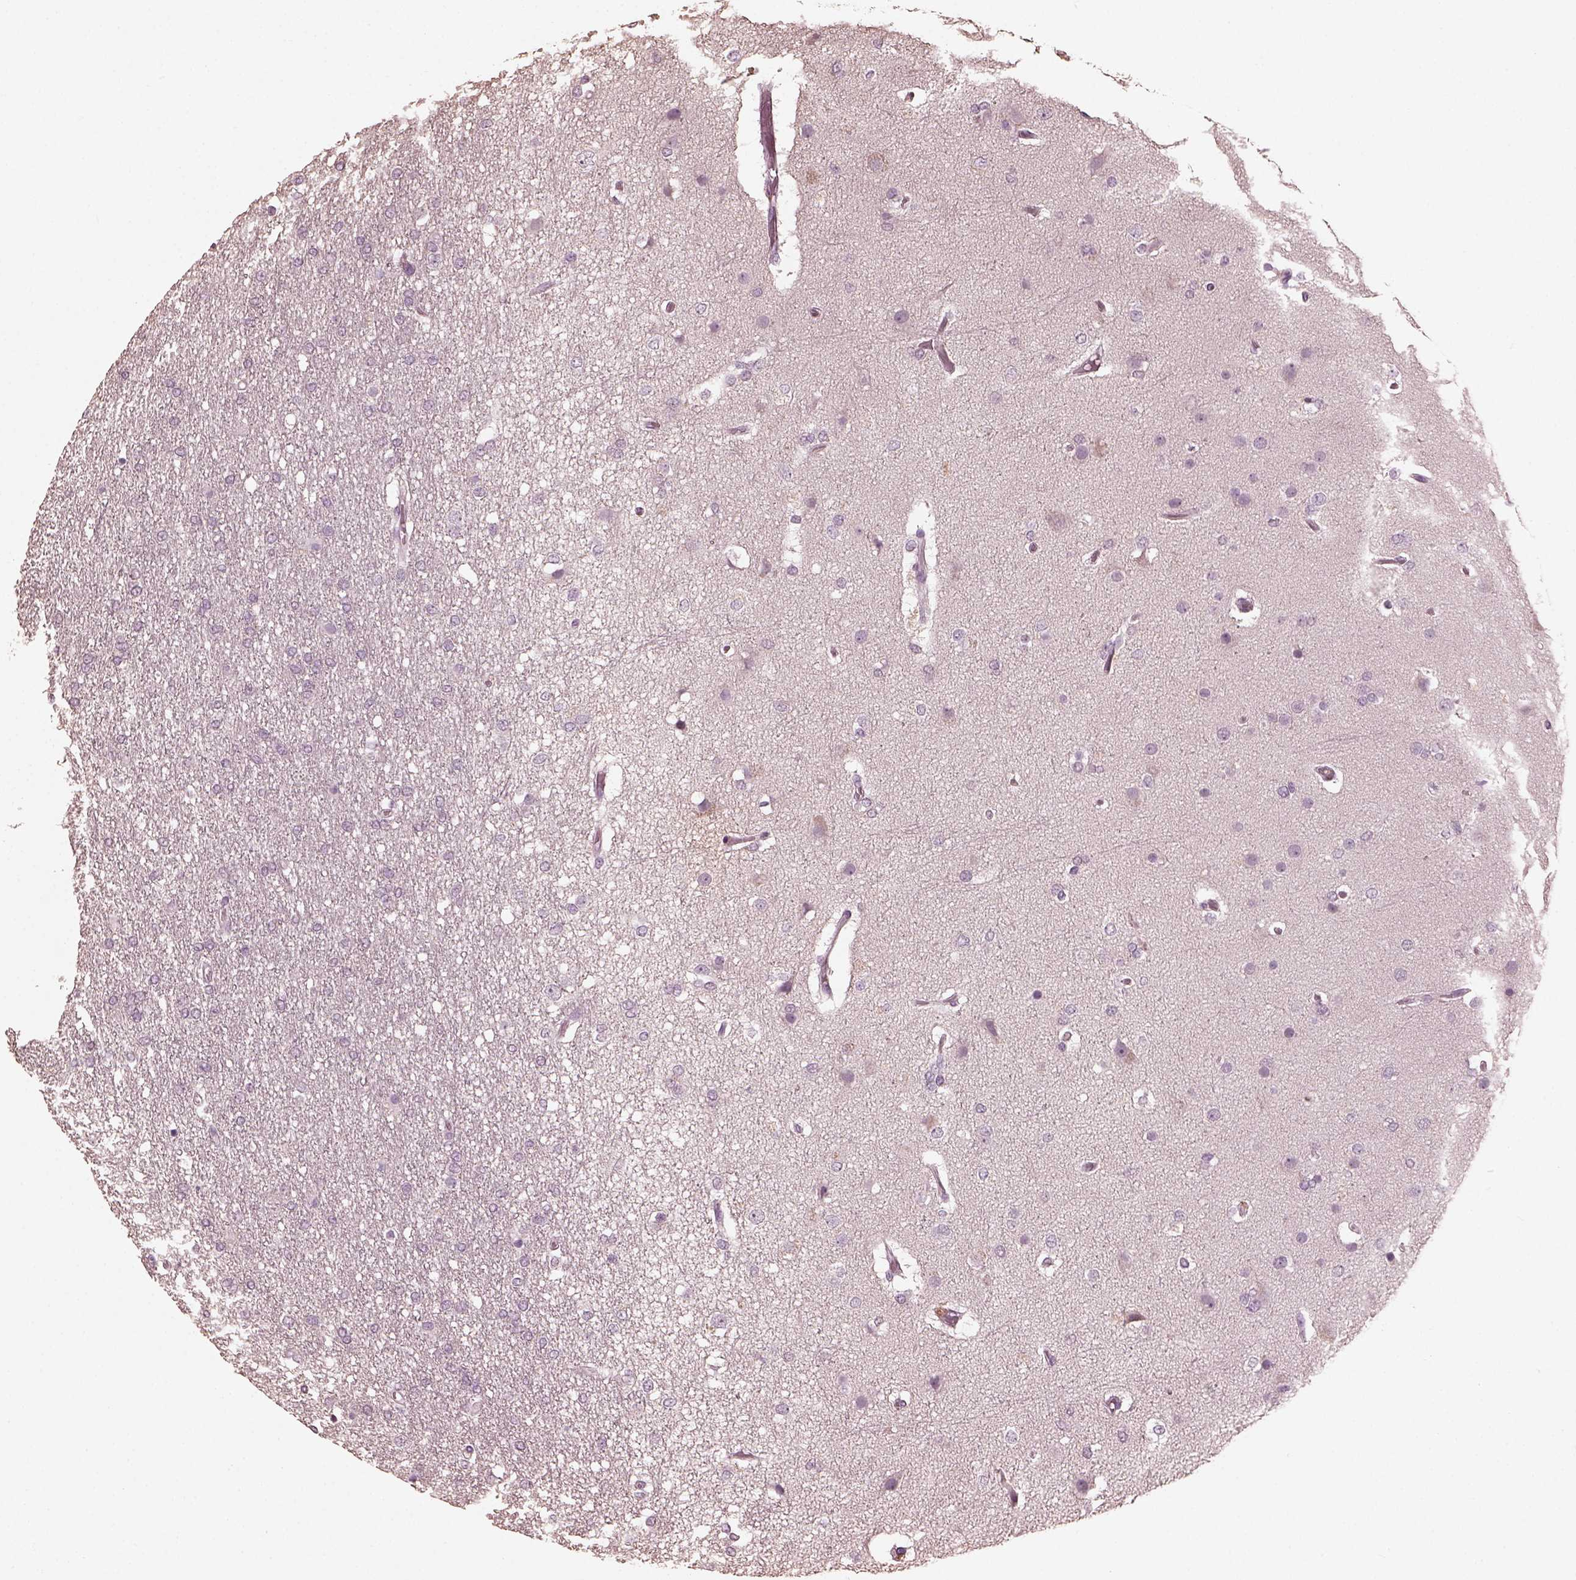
{"staining": {"intensity": "negative", "quantity": "none", "location": "none"}, "tissue": "glioma", "cell_type": "Tumor cells", "image_type": "cancer", "snomed": [{"axis": "morphology", "description": "Glioma, malignant, High grade"}, {"axis": "topography", "description": "Brain"}], "caption": "A high-resolution histopathology image shows IHC staining of glioma, which shows no significant staining in tumor cells.", "gene": "OPTC", "patient": {"sex": "female", "age": 61}}